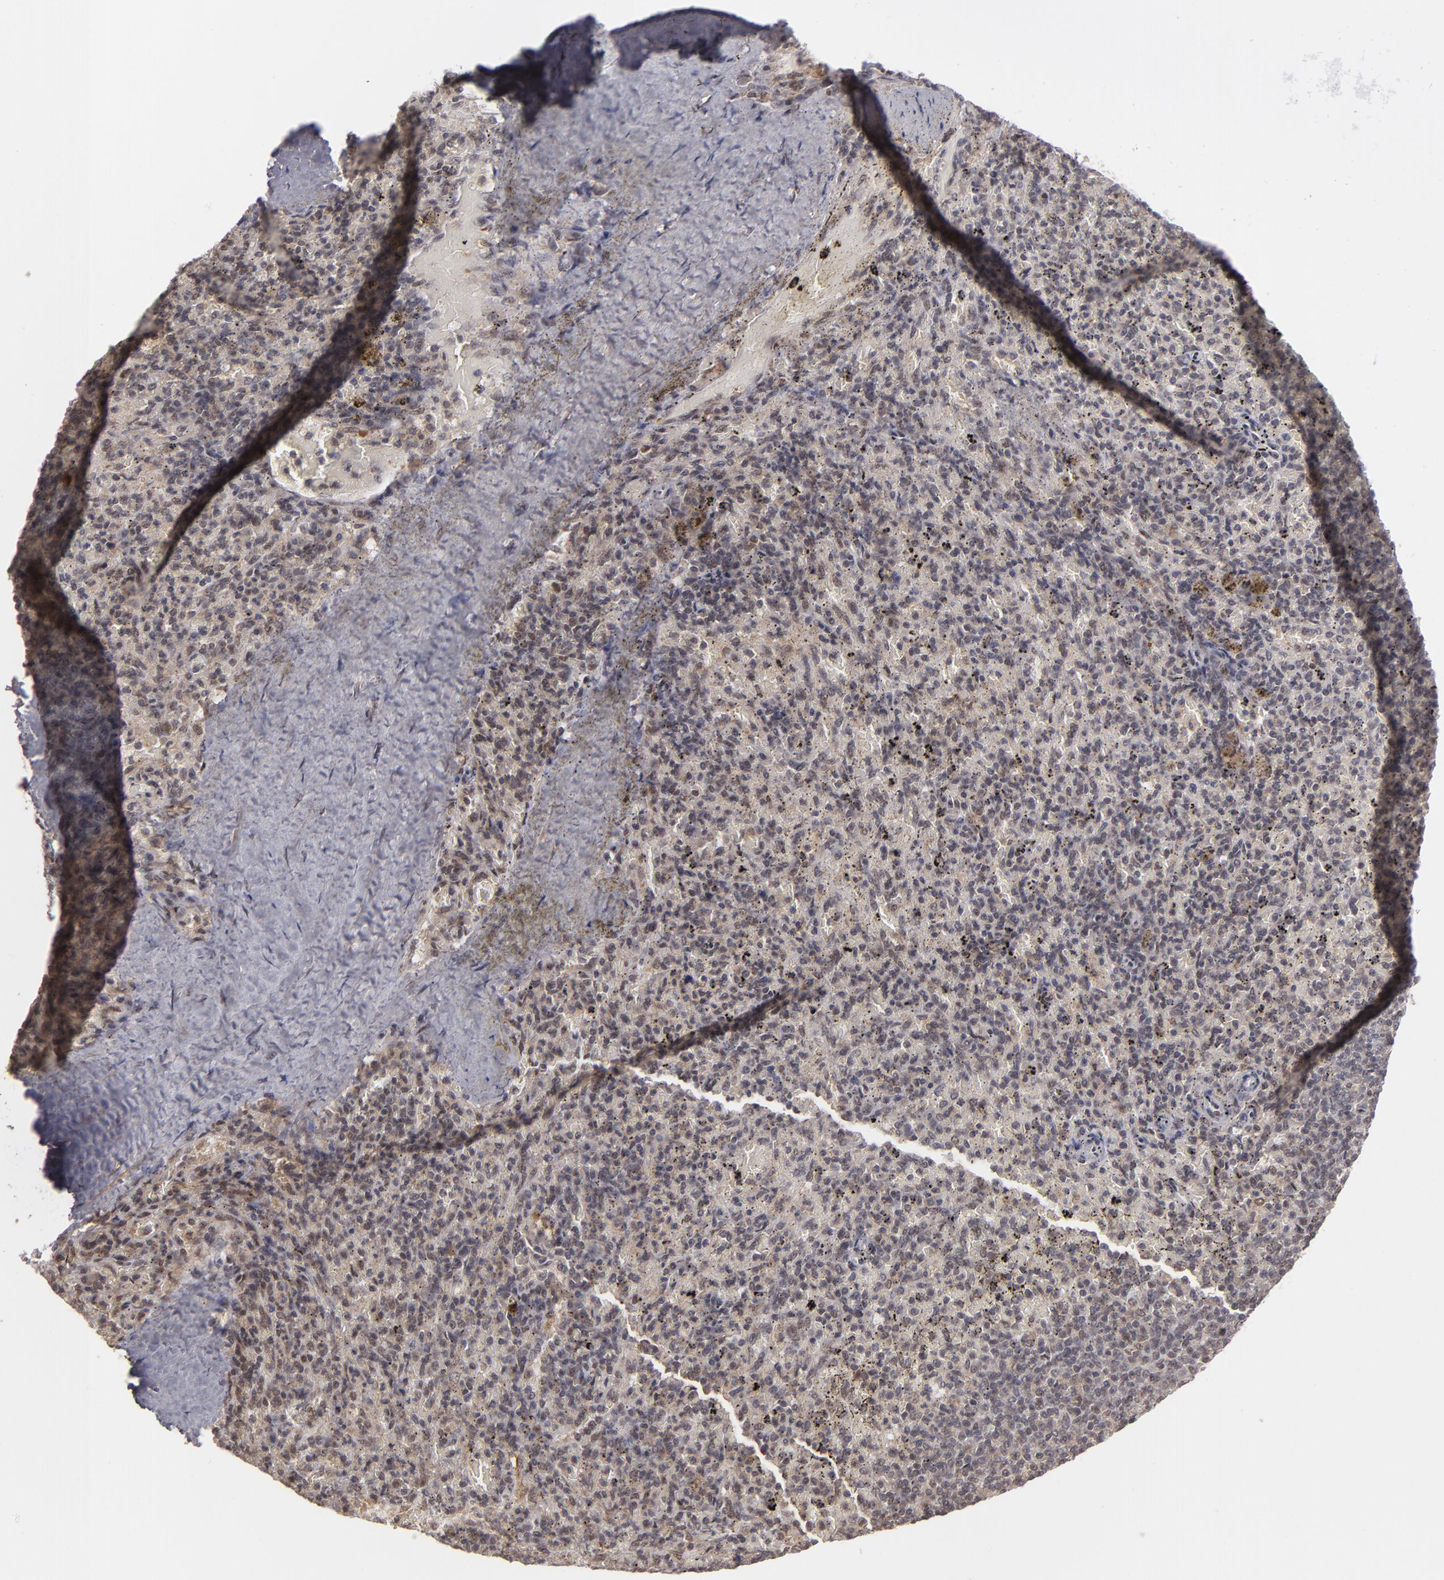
{"staining": {"intensity": "moderate", "quantity": "25%-75%", "location": "nuclear"}, "tissue": "spleen", "cell_type": "Cells in red pulp", "image_type": "normal", "snomed": [{"axis": "morphology", "description": "Normal tissue, NOS"}, {"axis": "topography", "description": "Spleen"}], "caption": "Immunohistochemistry (DAB) staining of benign human spleen exhibits moderate nuclear protein staining in about 25%-75% of cells in red pulp. (DAB = brown stain, brightfield microscopy at high magnification).", "gene": "ZNF234", "patient": {"sex": "female", "age": 43}}